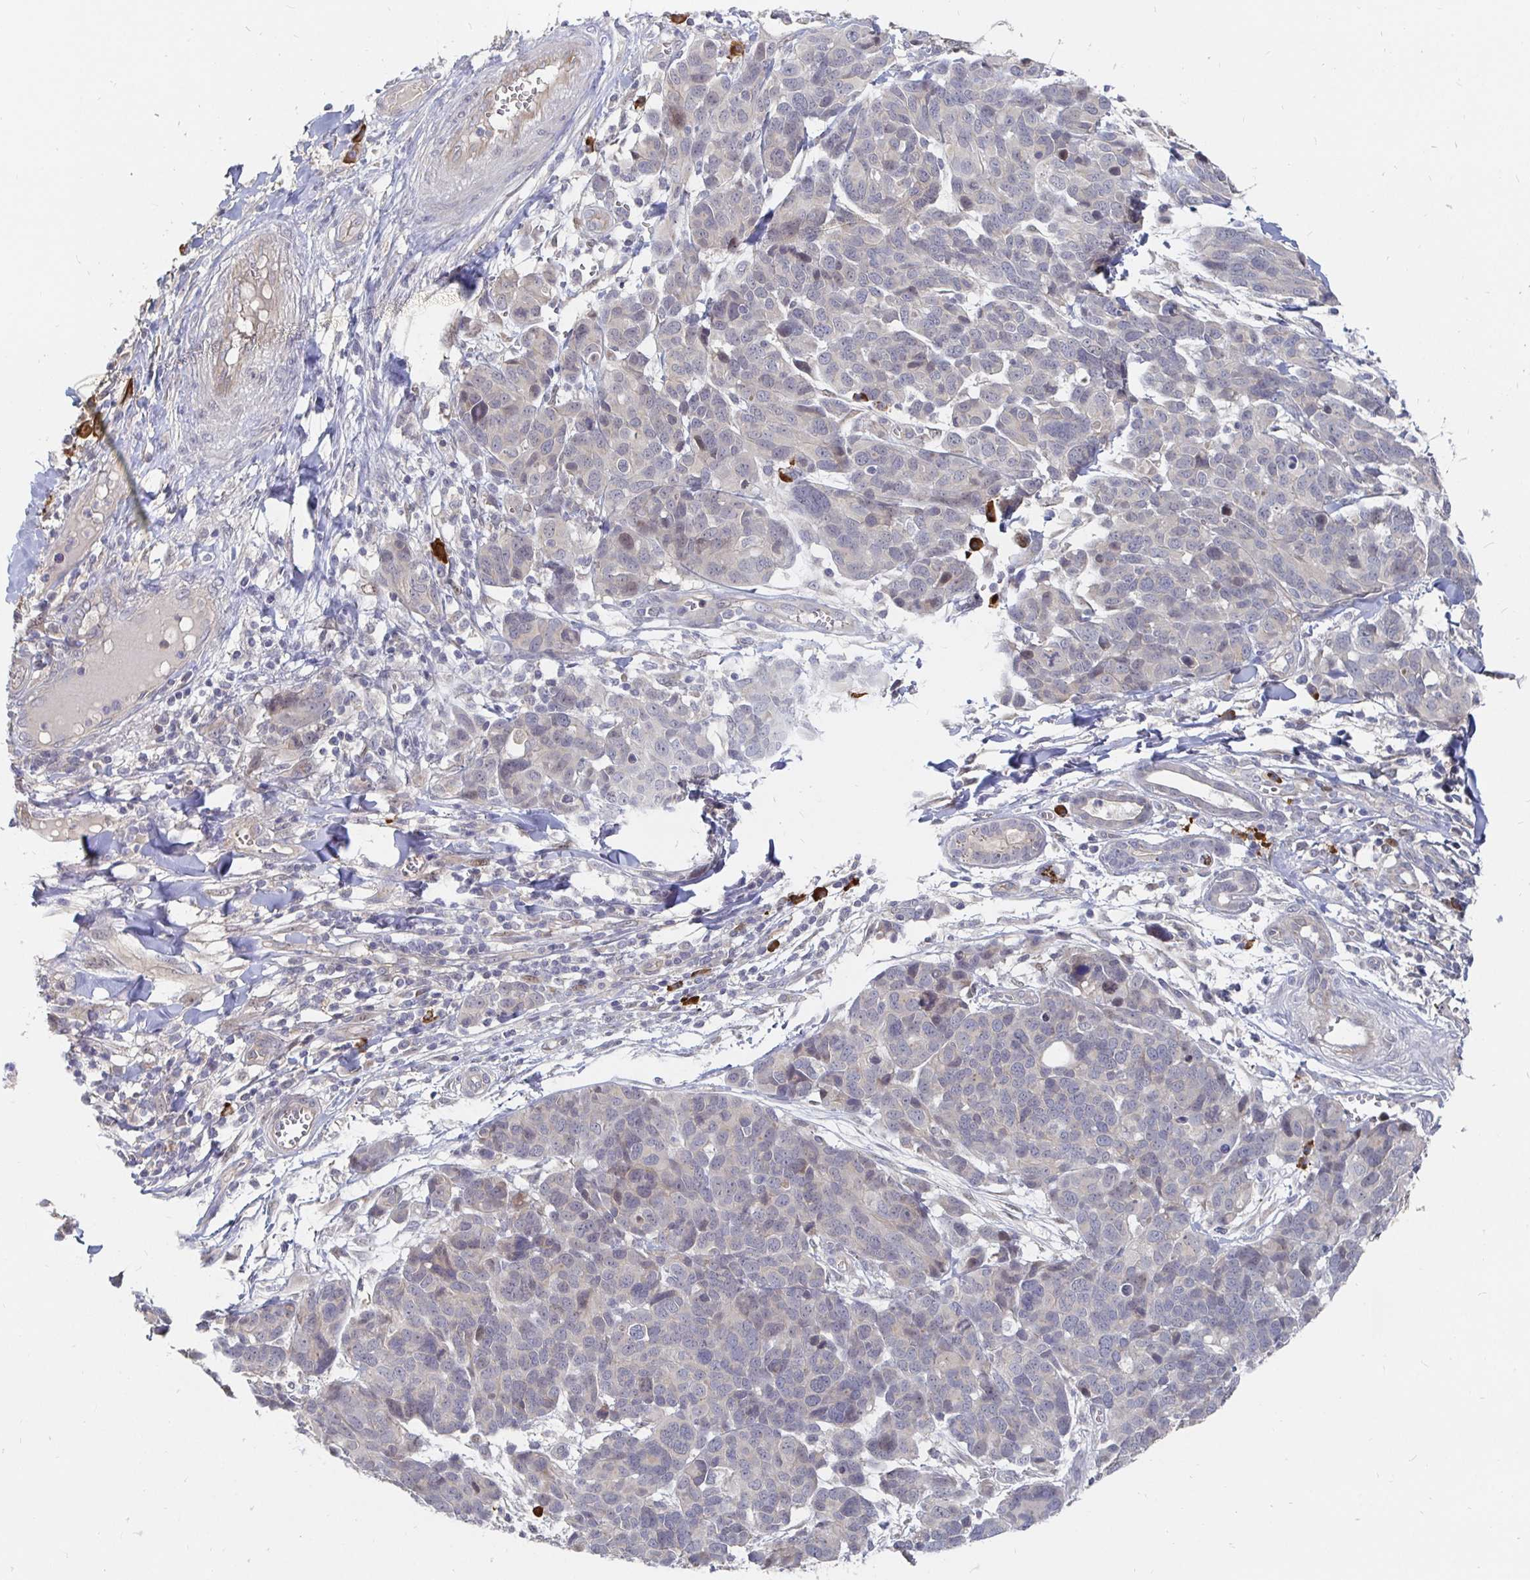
{"staining": {"intensity": "weak", "quantity": "<25%", "location": "nuclear"}, "tissue": "melanoma", "cell_type": "Tumor cells", "image_type": "cancer", "snomed": [{"axis": "morphology", "description": "Malignant melanoma, NOS"}, {"axis": "topography", "description": "Skin"}], "caption": "Immunohistochemical staining of human malignant melanoma displays no significant expression in tumor cells. (Stains: DAB (3,3'-diaminobenzidine) immunohistochemistry with hematoxylin counter stain, Microscopy: brightfield microscopy at high magnification).", "gene": "MEIS1", "patient": {"sex": "male", "age": 51}}